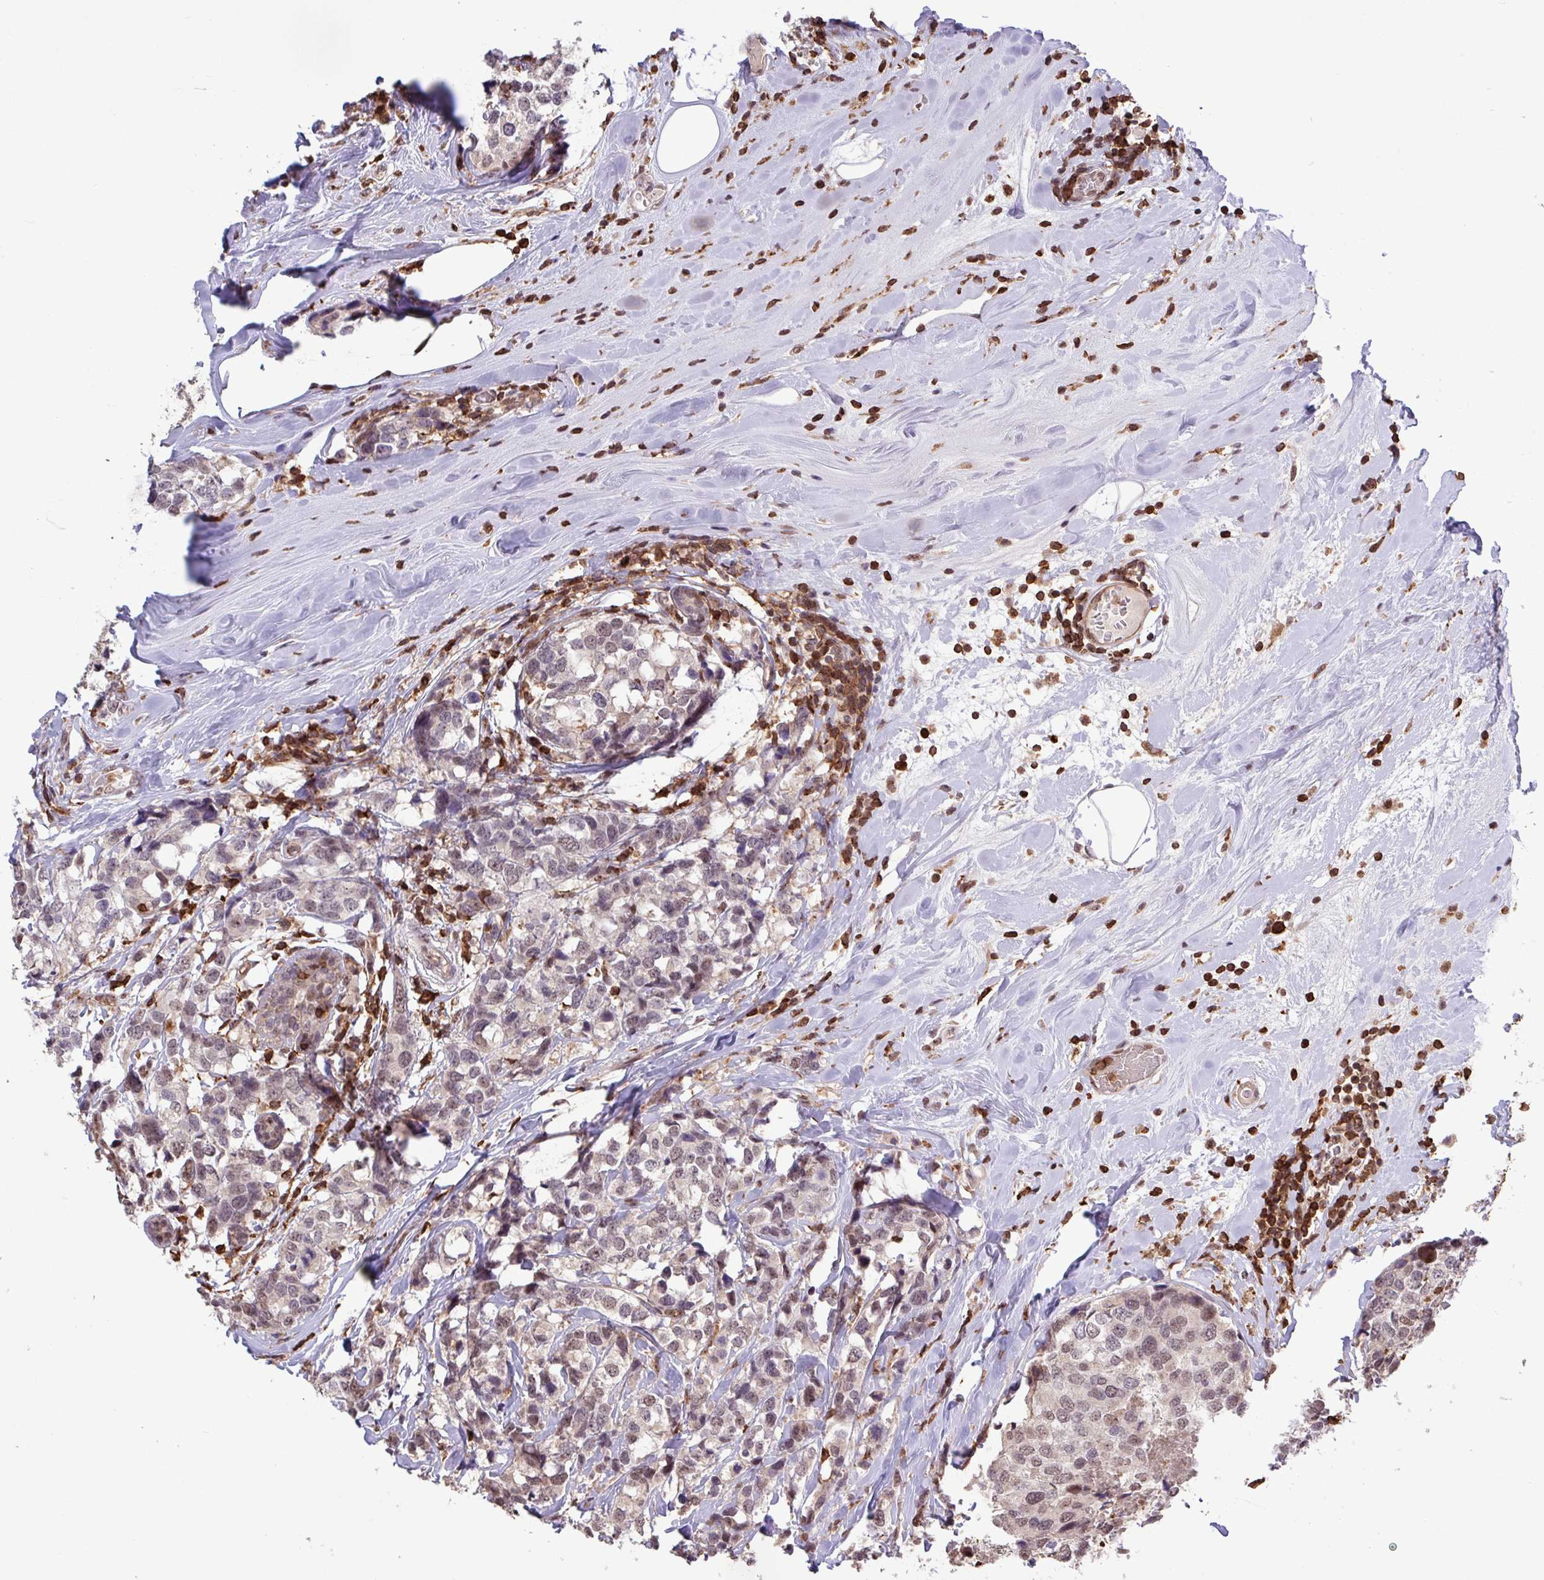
{"staining": {"intensity": "weak", "quantity": "<25%", "location": "nuclear"}, "tissue": "breast cancer", "cell_type": "Tumor cells", "image_type": "cancer", "snomed": [{"axis": "morphology", "description": "Lobular carcinoma"}, {"axis": "topography", "description": "Breast"}], "caption": "Tumor cells show no significant protein expression in lobular carcinoma (breast). (DAB IHC with hematoxylin counter stain).", "gene": "GON7", "patient": {"sex": "female", "age": 59}}